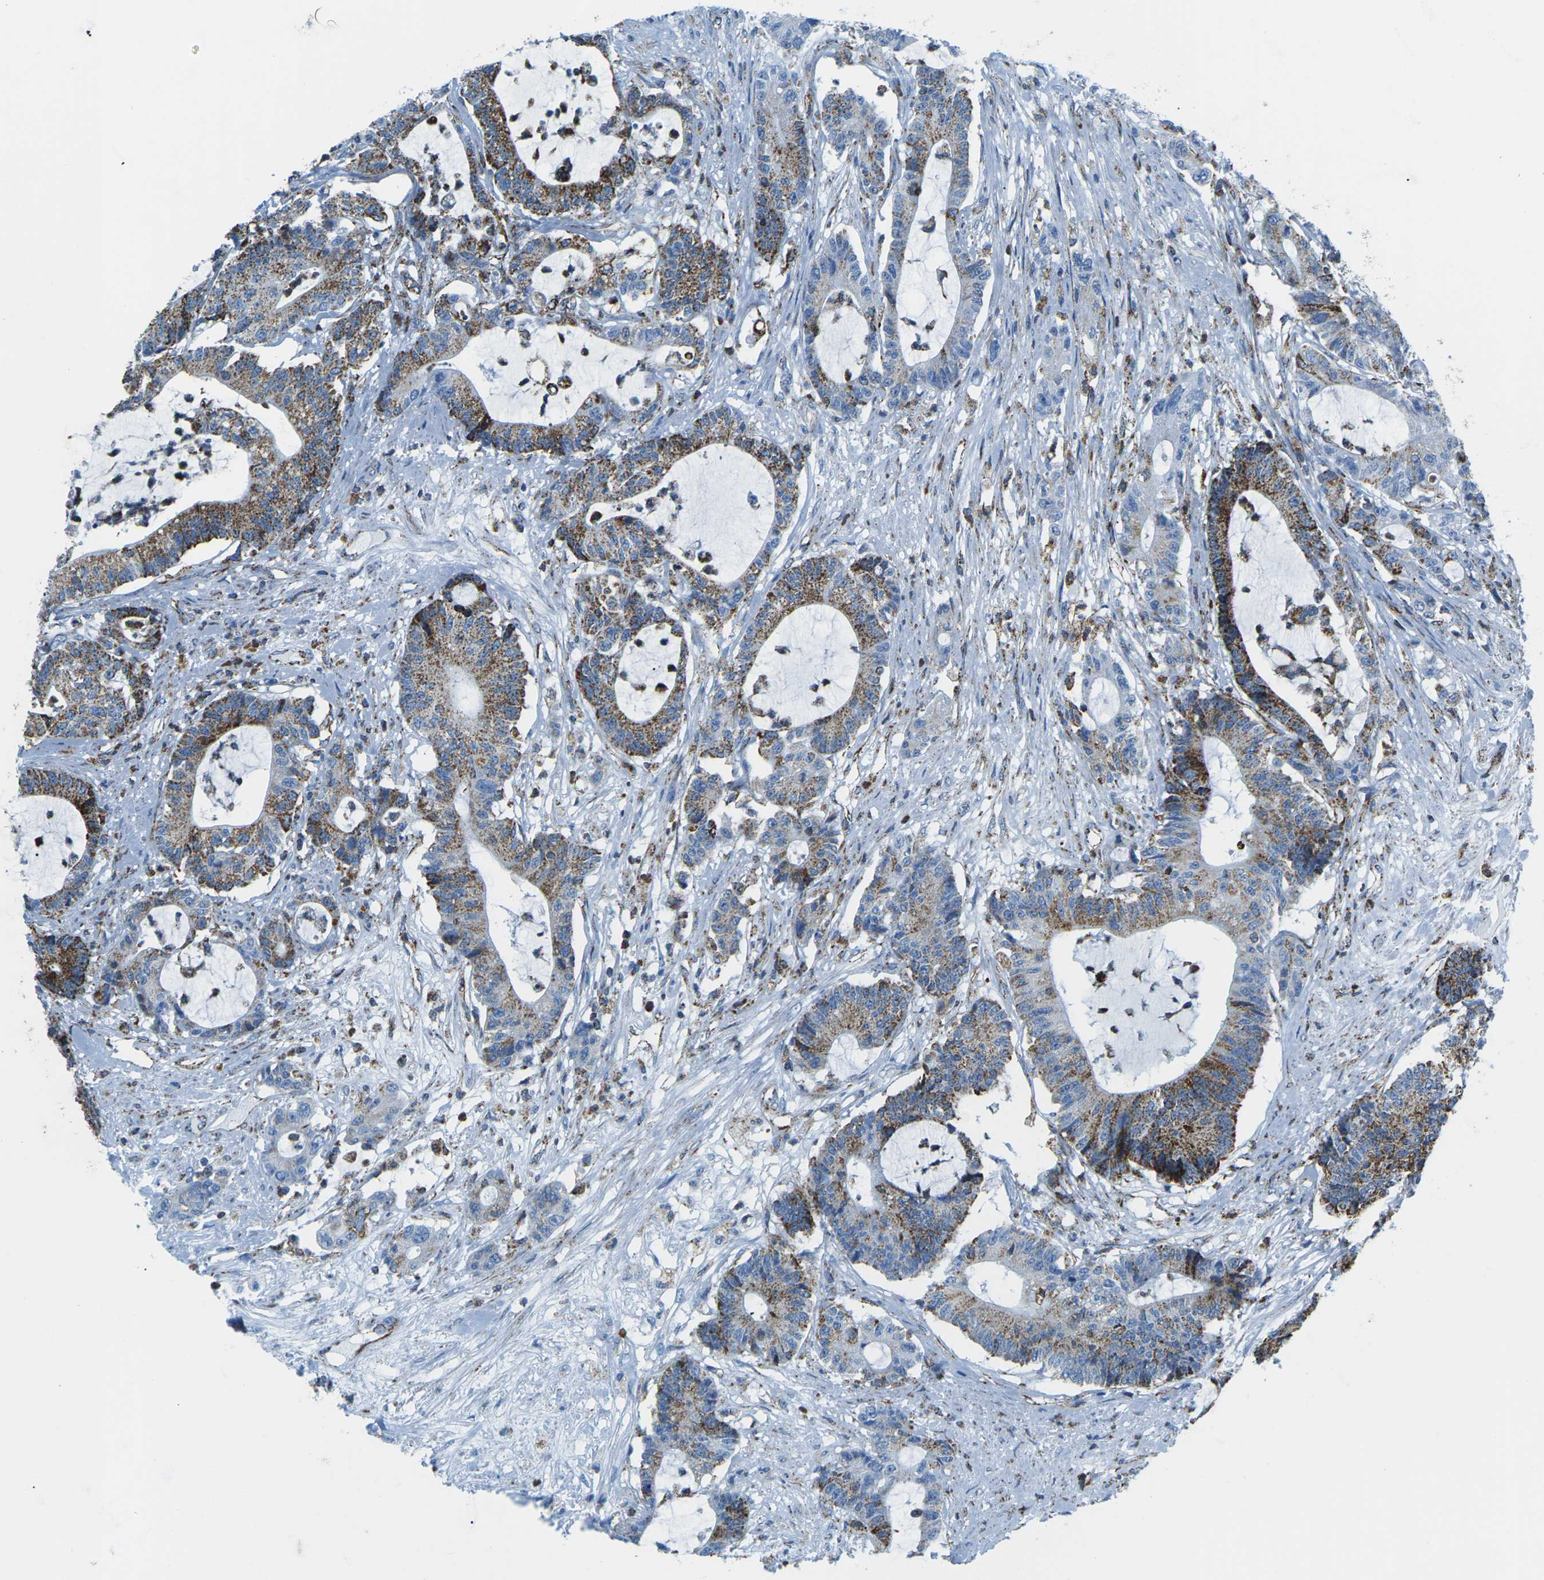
{"staining": {"intensity": "strong", "quantity": ">75%", "location": "cytoplasmic/membranous"}, "tissue": "colorectal cancer", "cell_type": "Tumor cells", "image_type": "cancer", "snomed": [{"axis": "morphology", "description": "Adenocarcinoma, NOS"}, {"axis": "topography", "description": "Colon"}], "caption": "Protein expression analysis of human colorectal cancer reveals strong cytoplasmic/membranous expression in approximately >75% of tumor cells.", "gene": "COX6C", "patient": {"sex": "female", "age": 84}}